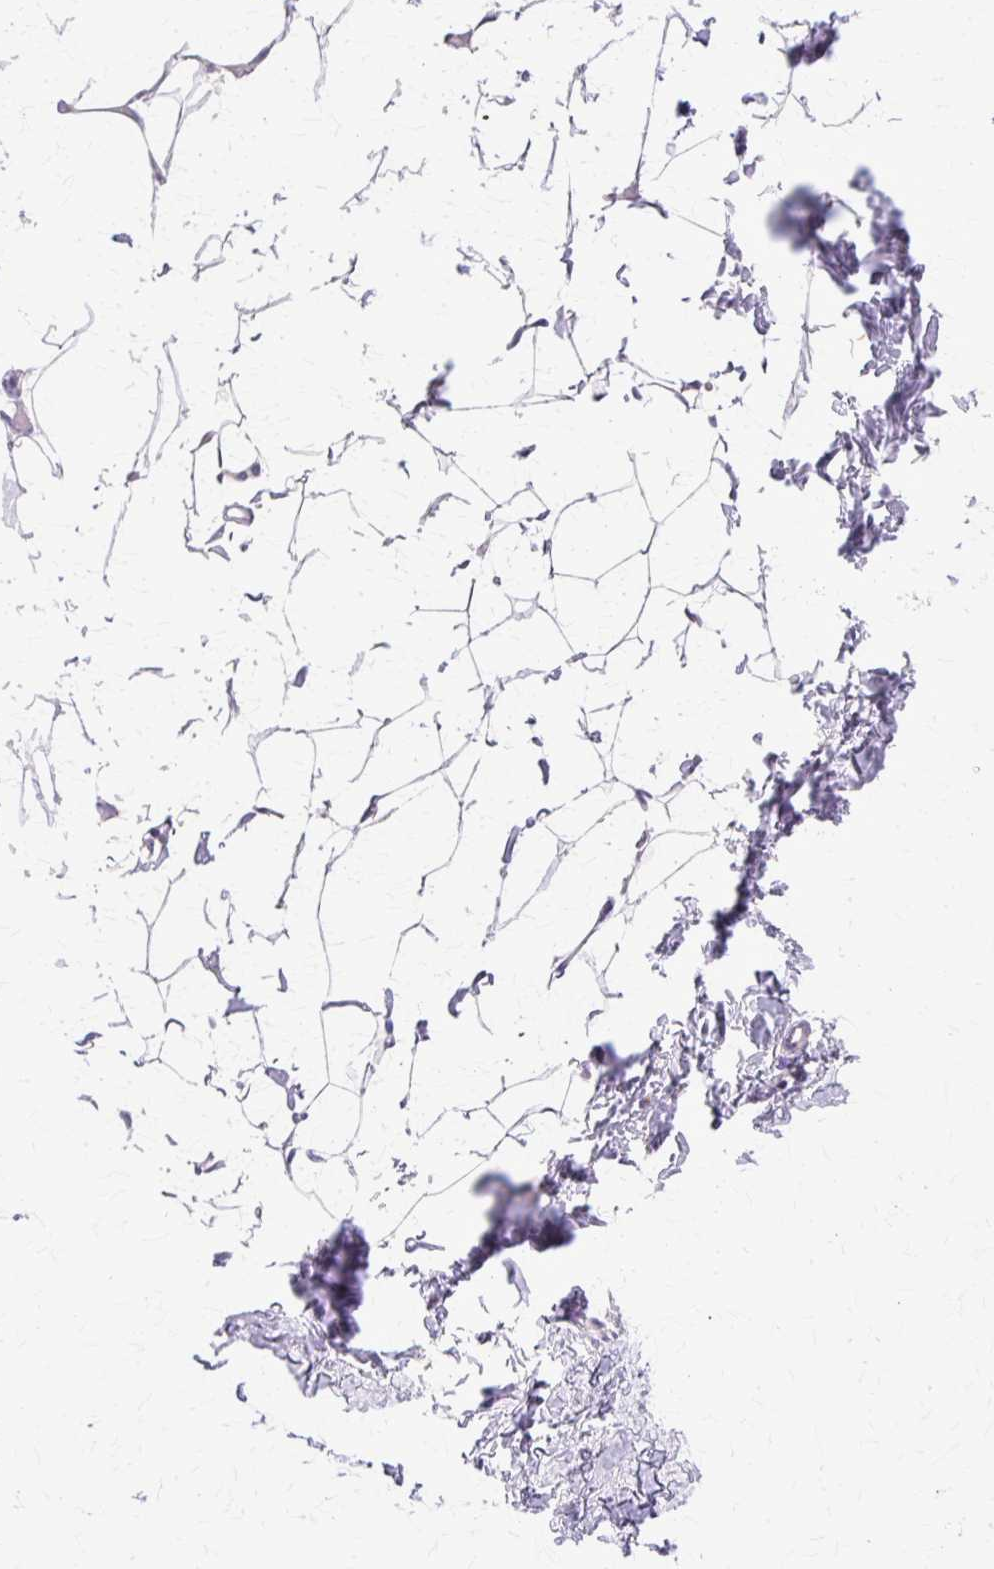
{"staining": {"intensity": "negative", "quantity": "none", "location": "none"}, "tissue": "breast", "cell_type": "Adipocytes", "image_type": "normal", "snomed": [{"axis": "morphology", "description": "Normal tissue, NOS"}, {"axis": "topography", "description": "Breast"}], "caption": "This is an immunohistochemistry (IHC) image of unremarkable breast. There is no expression in adipocytes.", "gene": "TBC1D3B", "patient": {"sex": "female", "age": 23}}